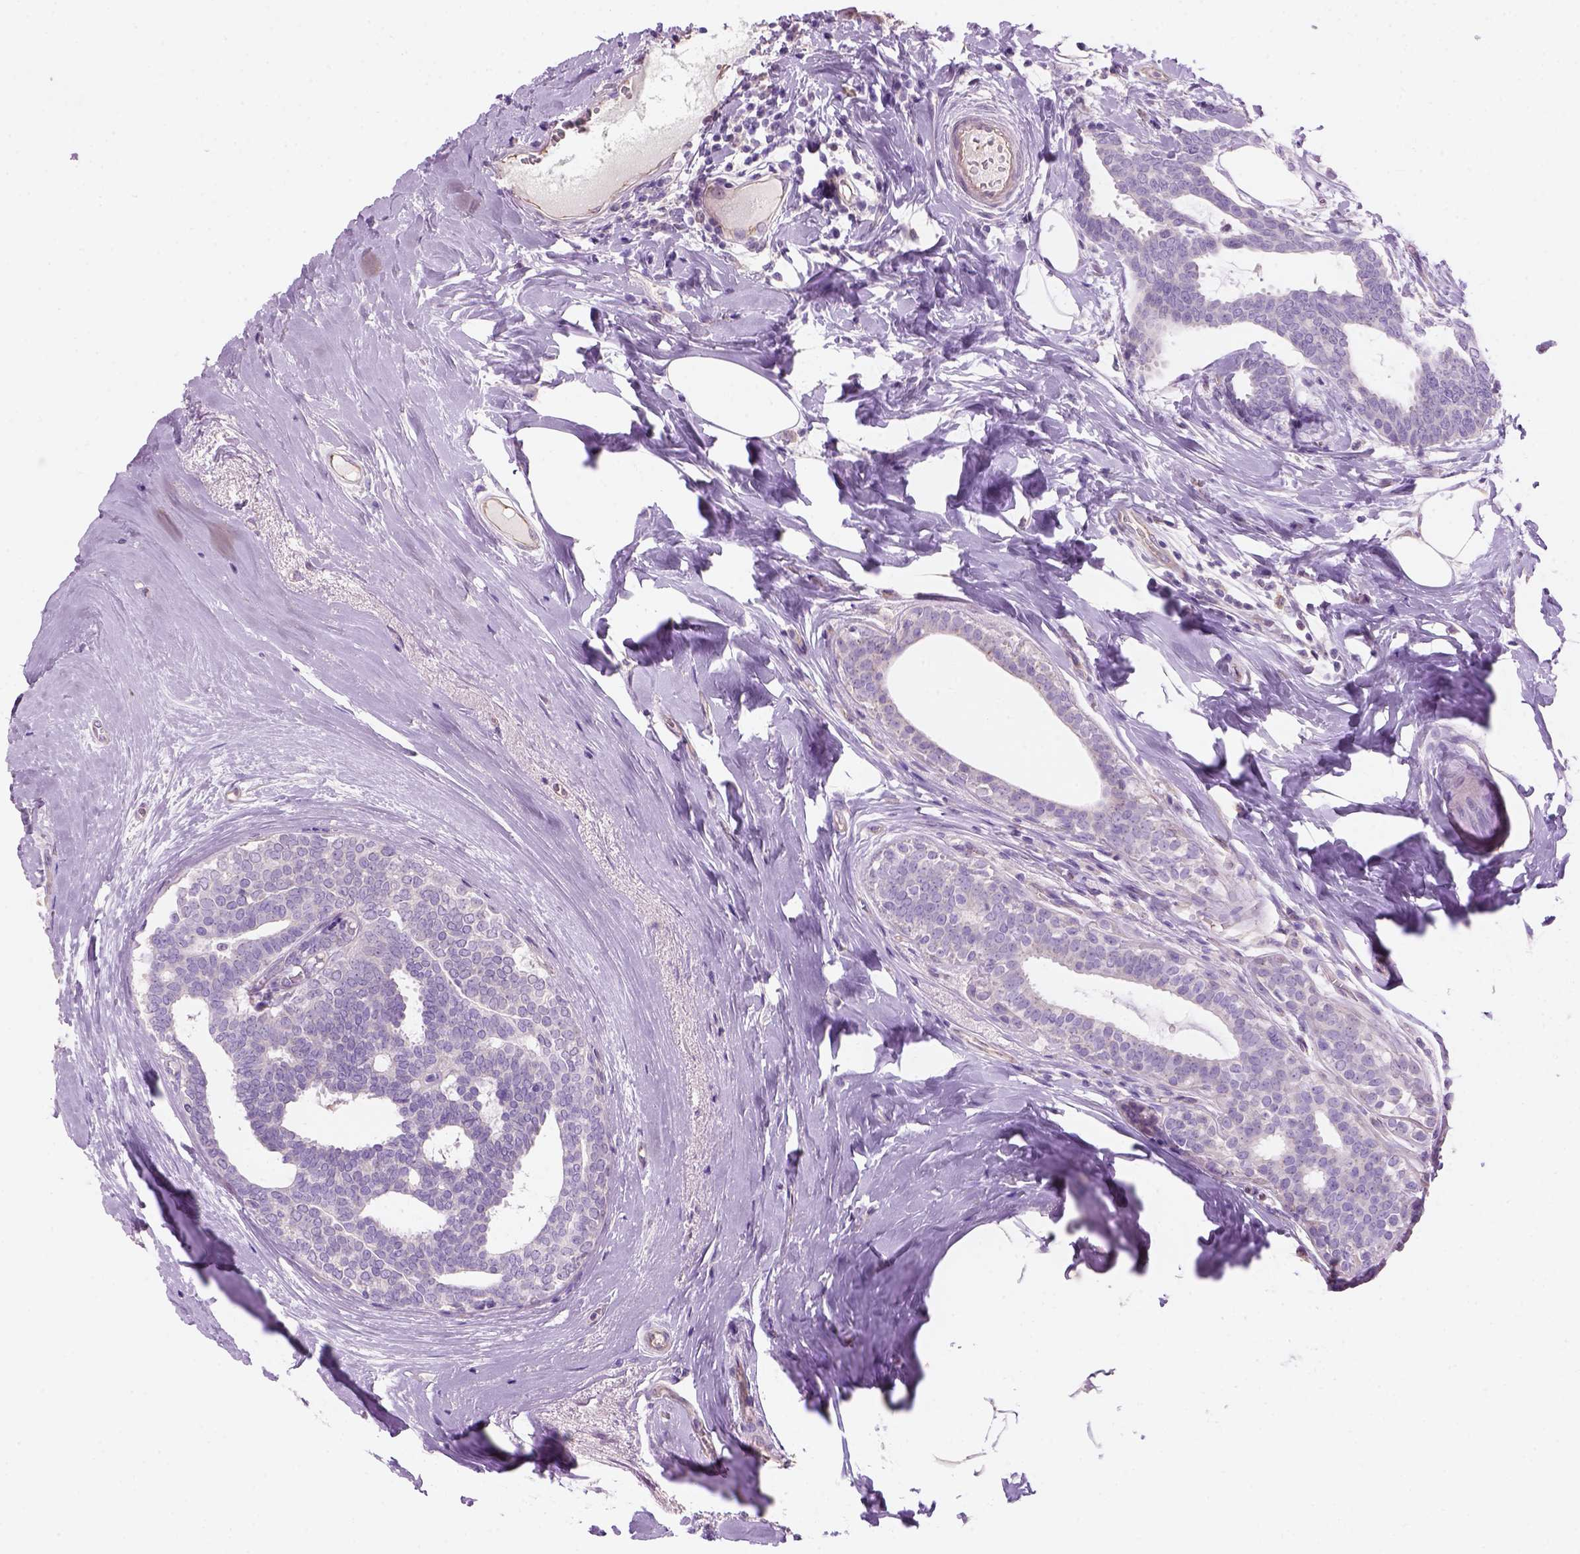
{"staining": {"intensity": "negative", "quantity": "none", "location": "none"}, "tissue": "breast cancer", "cell_type": "Tumor cells", "image_type": "cancer", "snomed": [{"axis": "morphology", "description": "Intraductal carcinoma, in situ"}, {"axis": "morphology", "description": "Duct carcinoma"}, {"axis": "morphology", "description": "Lobular carcinoma, in situ"}, {"axis": "topography", "description": "Breast"}], "caption": "The histopathology image exhibits no significant staining in tumor cells of lobular carcinoma in situ (breast). (Stains: DAB IHC with hematoxylin counter stain, Microscopy: brightfield microscopy at high magnification).", "gene": "CD84", "patient": {"sex": "female", "age": 44}}